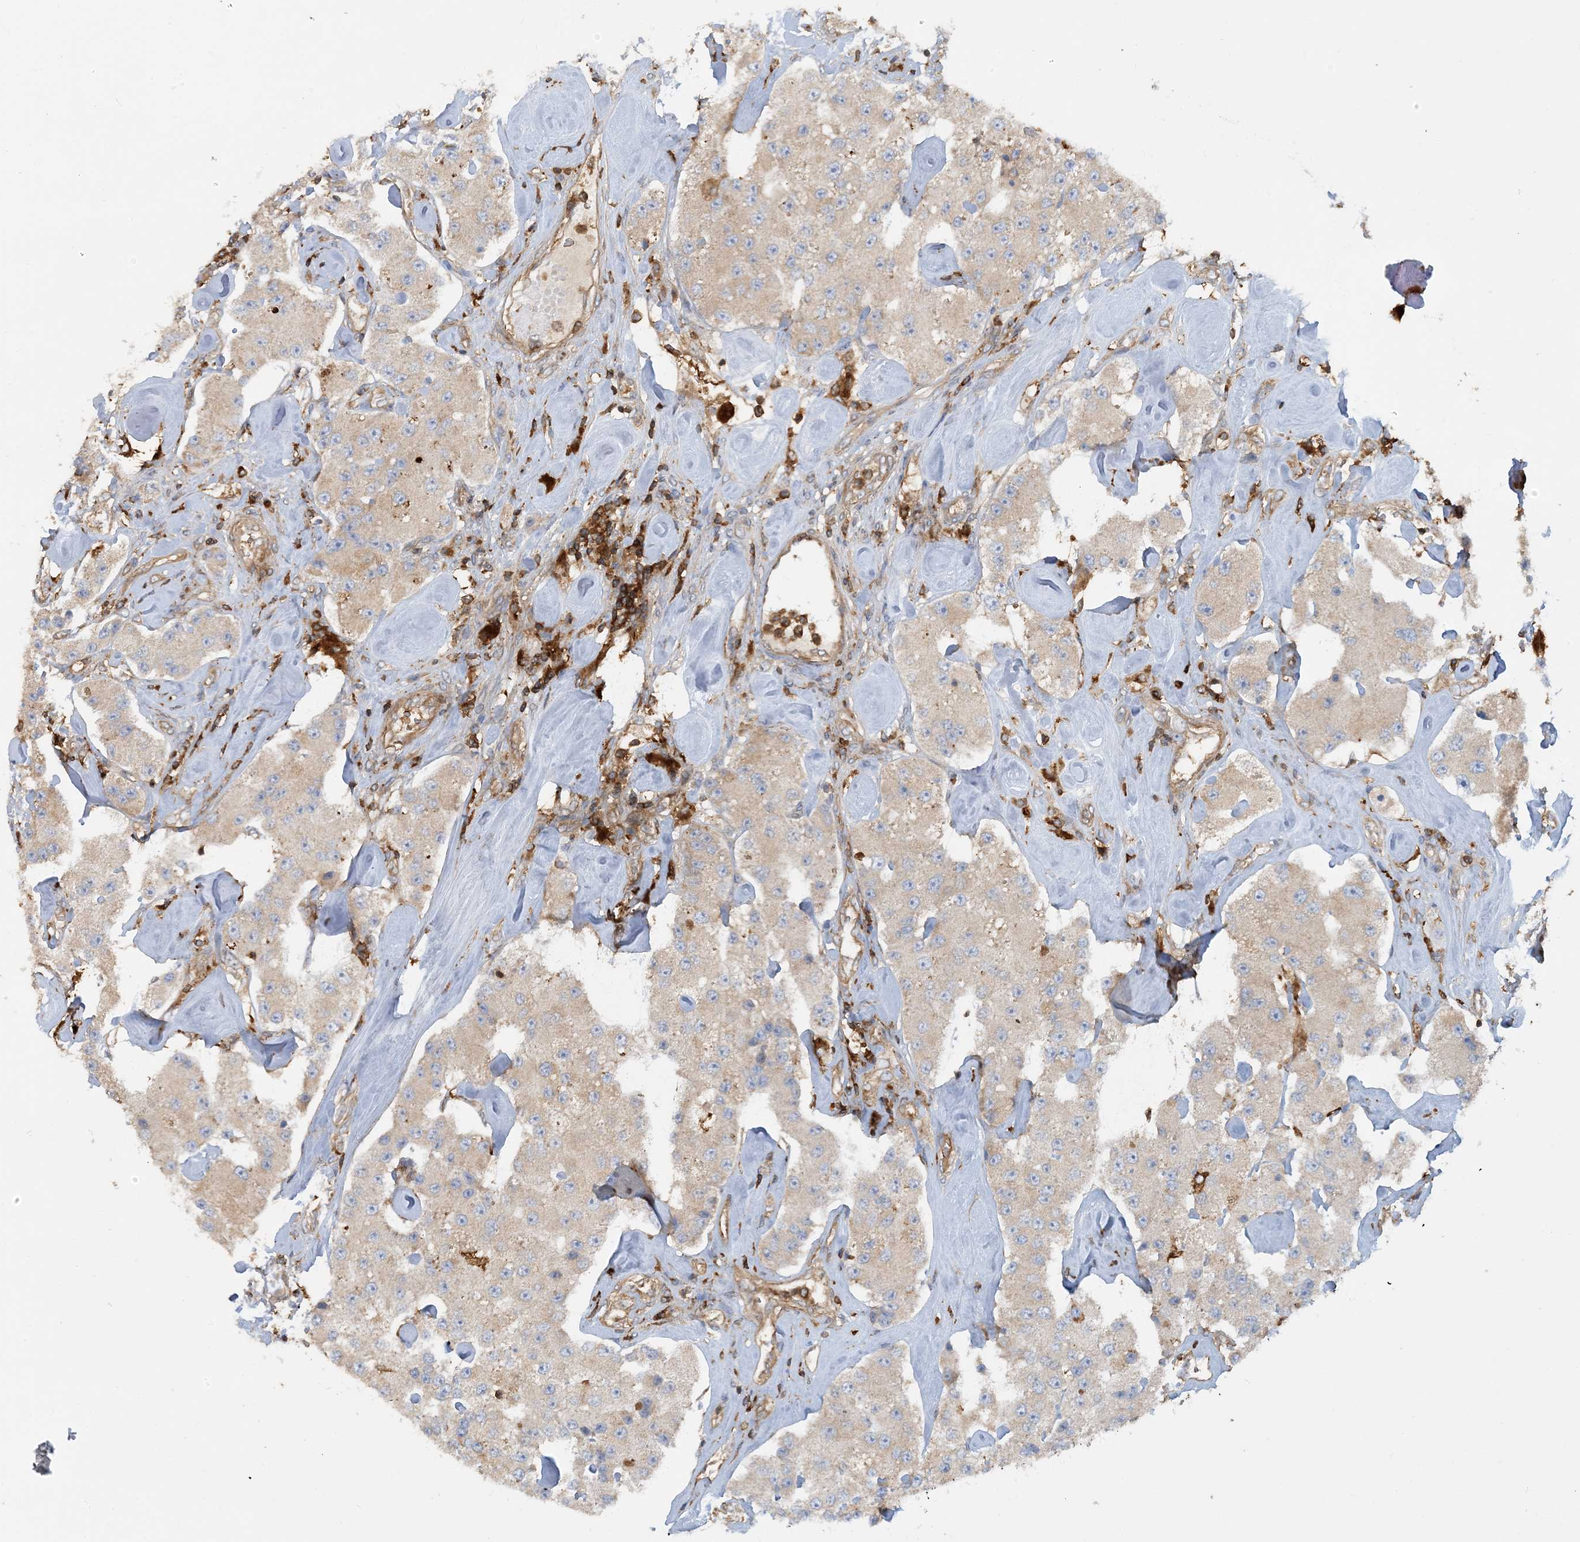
{"staining": {"intensity": "weak", "quantity": ">75%", "location": "cytoplasmic/membranous"}, "tissue": "carcinoid", "cell_type": "Tumor cells", "image_type": "cancer", "snomed": [{"axis": "morphology", "description": "Carcinoid, malignant, NOS"}, {"axis": "topography", "description": "Pancreas"}], "caption": "Carcinoid (malignant) stained with IHC demonstrates weak cytoplasmic/membranous expression in about >75% of tumor cells.", "gene": "SFMBT2", "patient": {"sex": "male", "age": 41}}